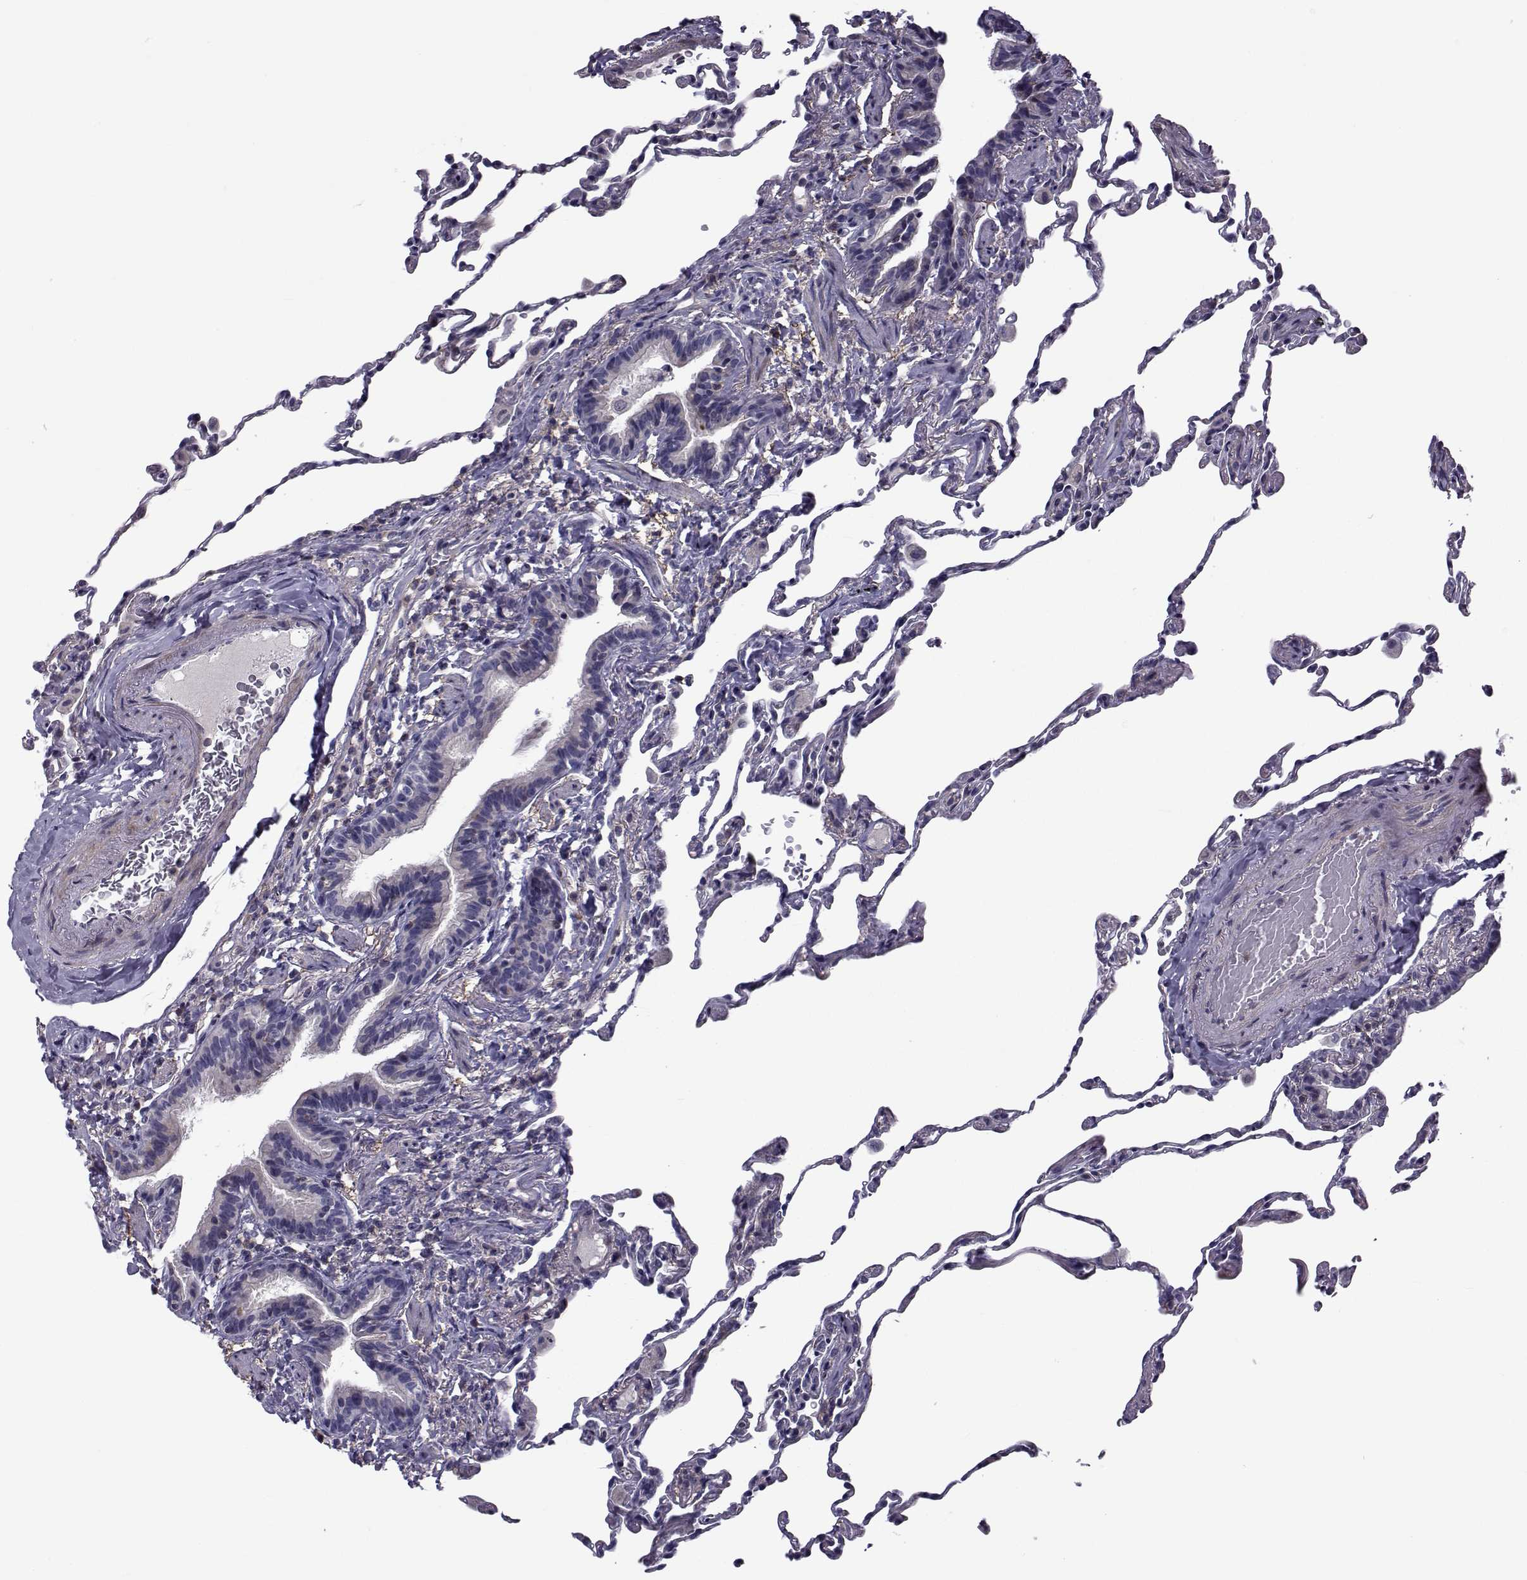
{"staining": {"intensity": "negative", "quantity": "none", "location": "none"}, "tissue": "lung", "cell_type": "Alveolar cells", "image_type": "normal", "snomed": [{"axis": "morphology", "description": "Normal tissue, NOS"}, {"axis": "topography", "description": "Lung"}], "caption": "Immunohistochemical staining of benign human lung displays no significant expression in alveolar cells. (Brightfield microscopy of DAB (3,3'-diaminobenzidine) IHC at high magnification).", "gene": "LRRC27", "patient": {"sex": "female", "age": 57}}